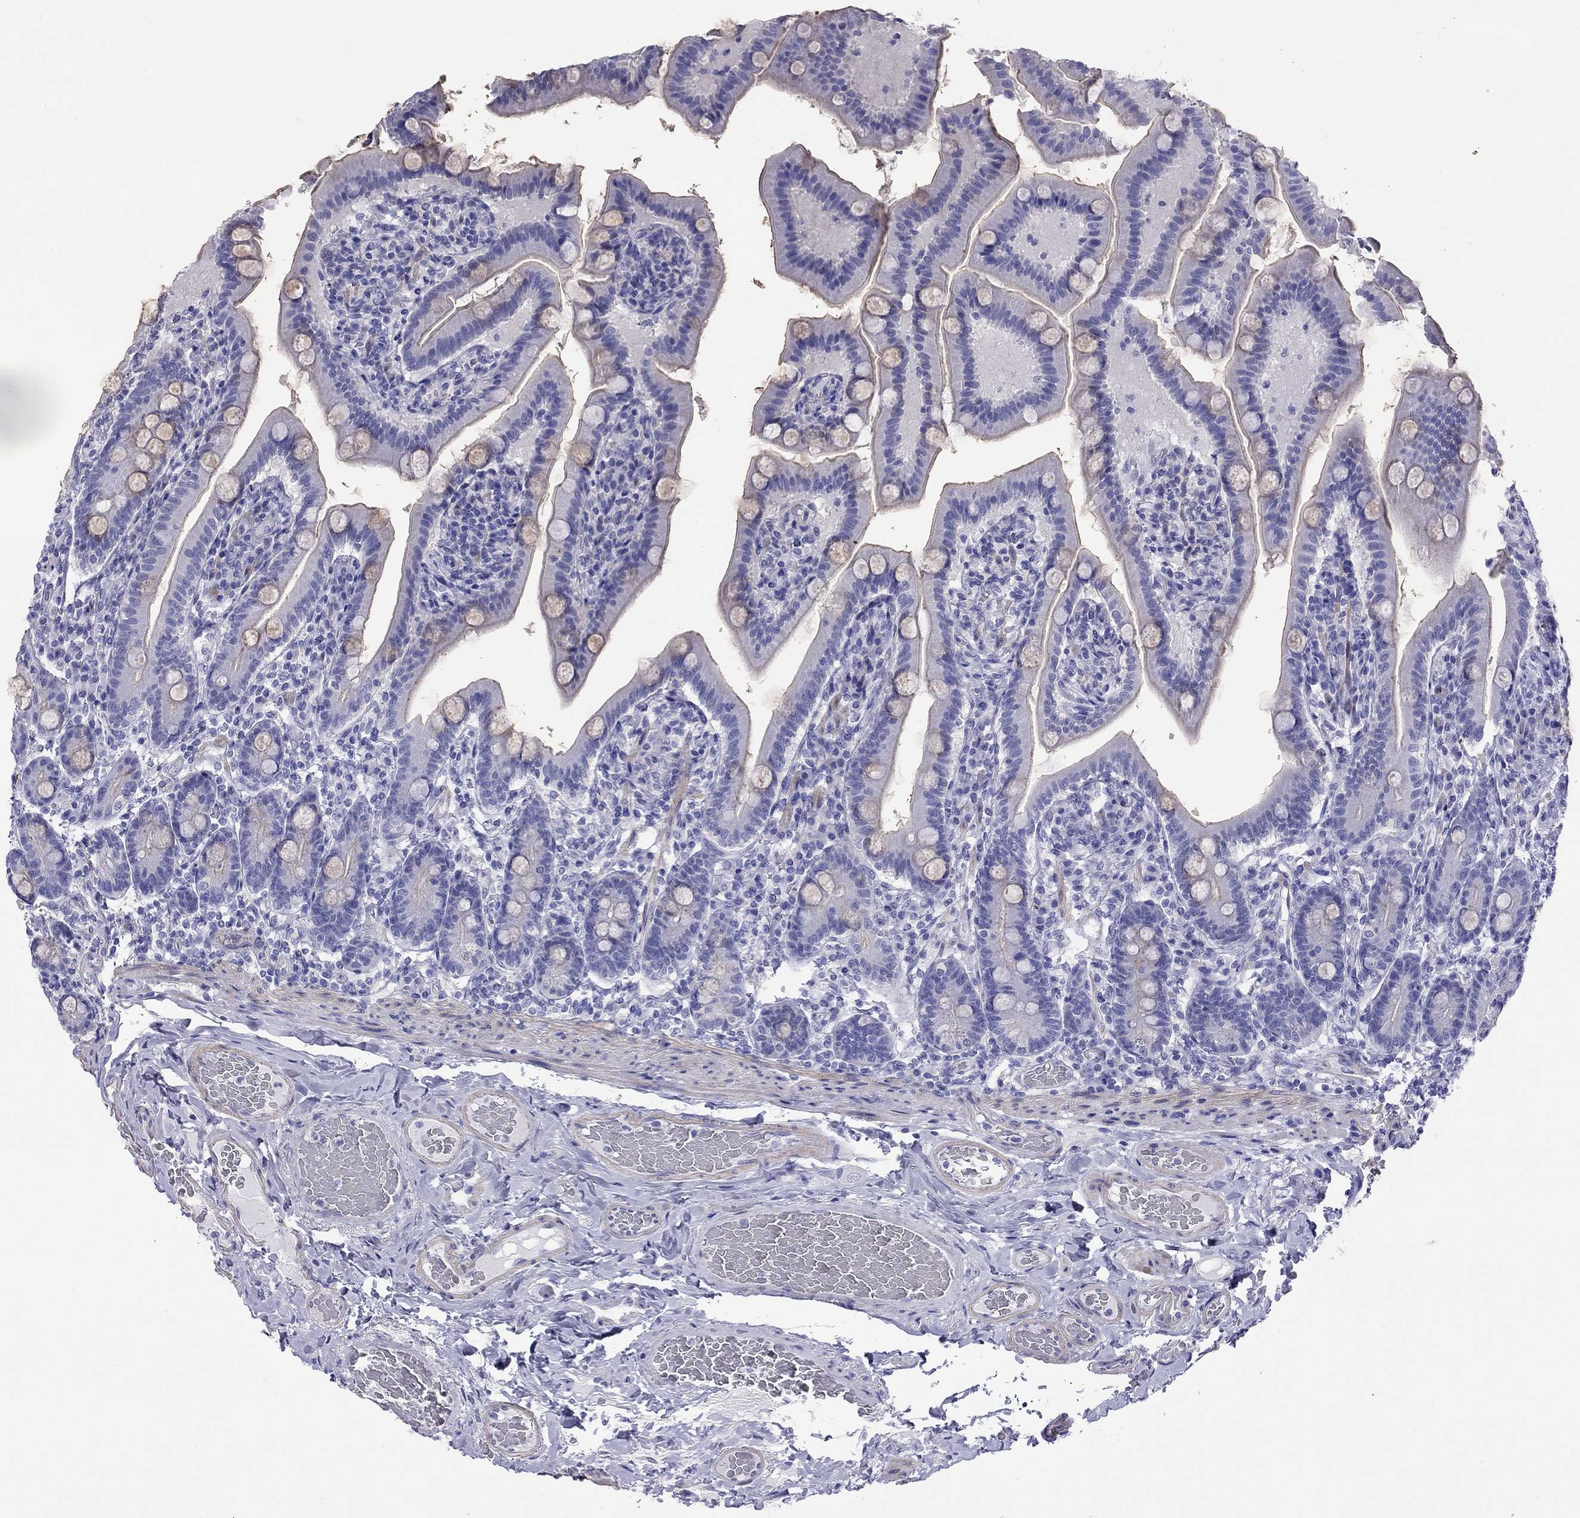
{"staining": {"intensity": "negative", "quantity": "none", "location": "none"}, "tissue": "small intestine", "cell_type": "Glandular cells", "image_type": "normal", "snomed": [{"axis": "morphology", "description": "Normal tissue, NOS"}, {"axis": "topography", "description": "Small intestine"}], "caption": "Small intestine stained for a protein using IHC demonstrates no positivity glandular cells.", "gene": "KIAA2012", "patient": {"sex": "male", "age": 66}}